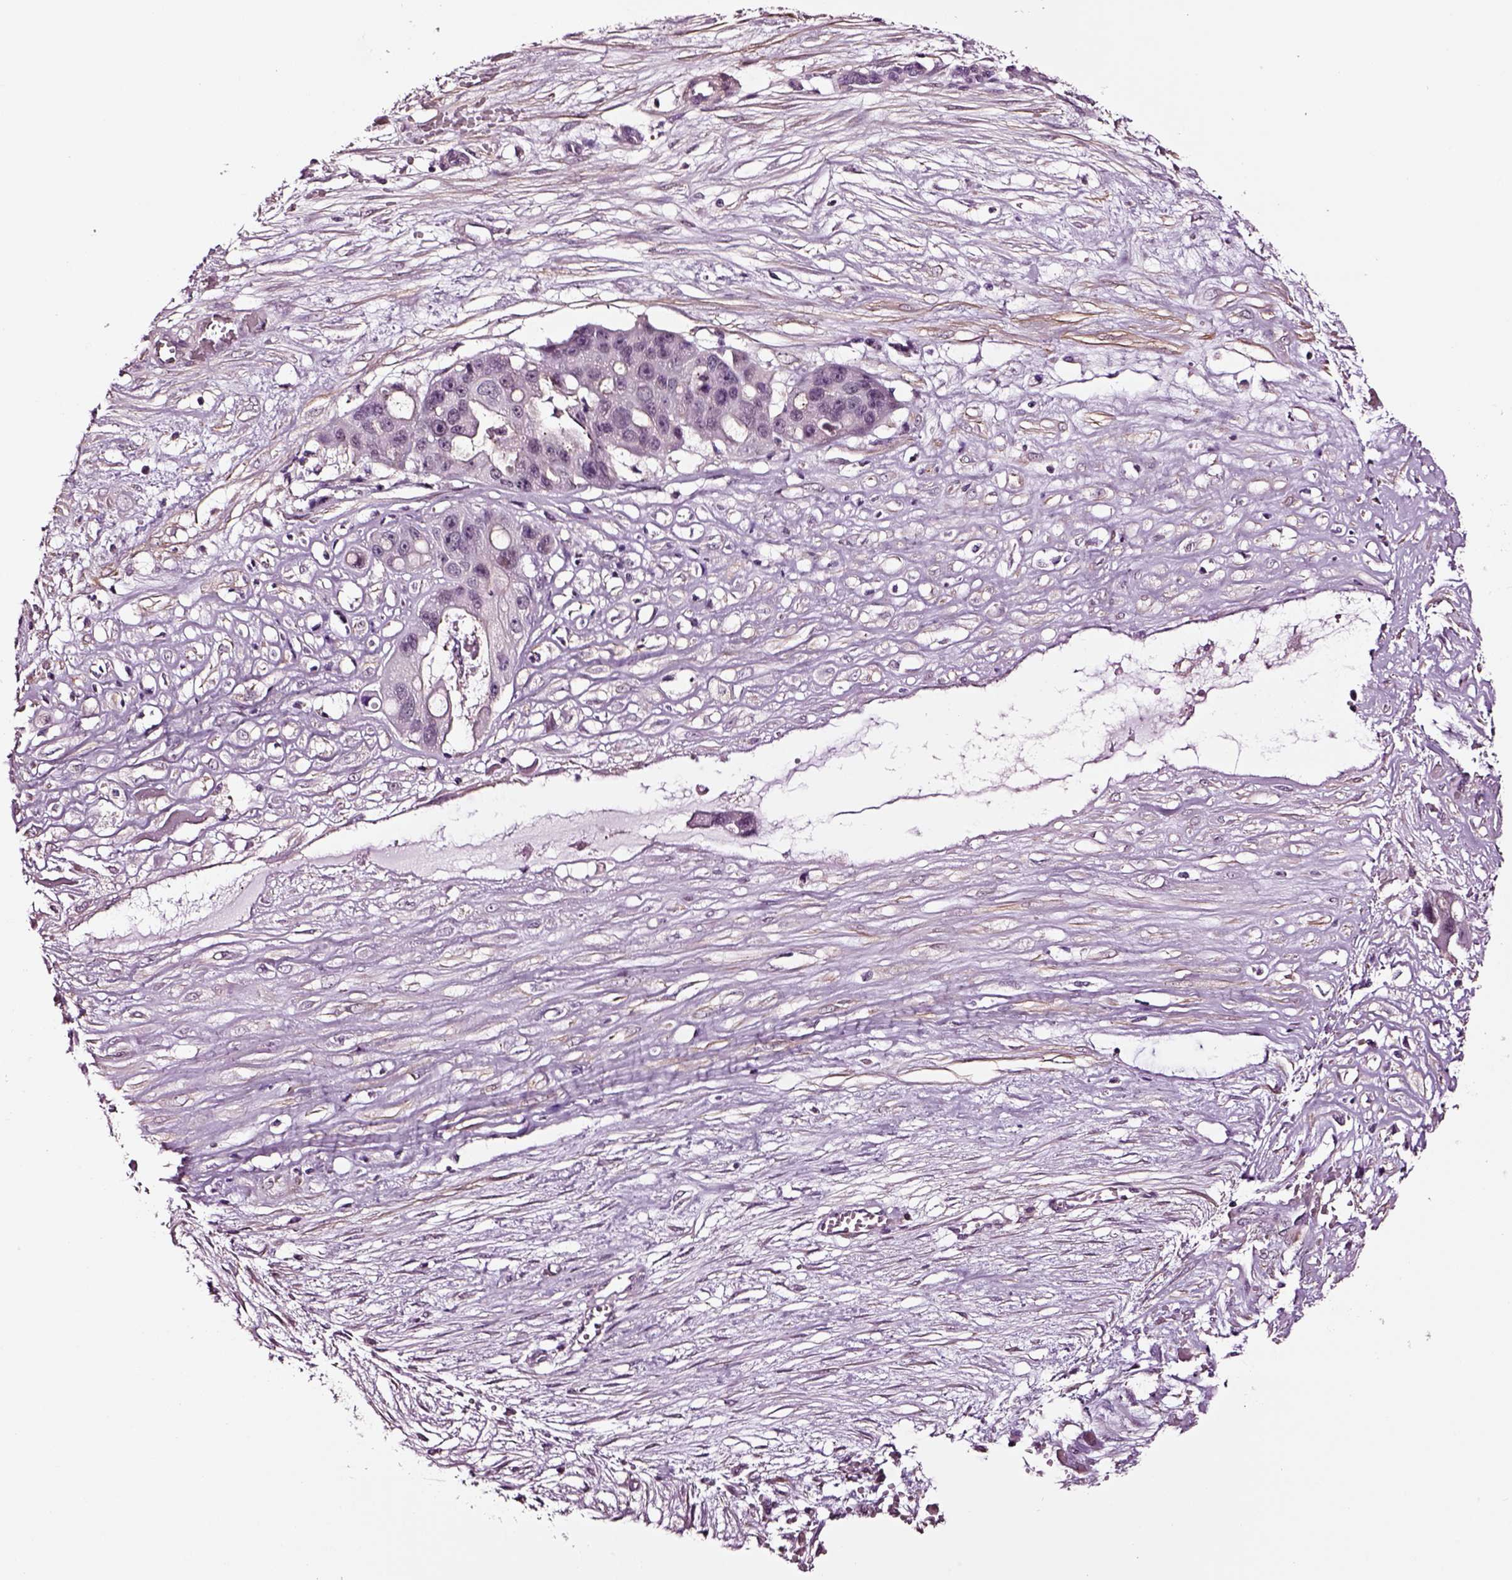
{"staining": {"intensity": "negative", "quantity": "none", "location": "none"}, "tissue": "ovarian cancer", "cell_type": "Tumor cells", "image_type": "cancer", "snomed": [{"axis": "morphology", "description": "Cystadenocarcinoma, serous, NOS"}, {"axis": "topography", "description": "Ovary"}], "caption": "Histopathology image shows no significant protein staining in tumor cells of ovarian cancer. (Brightfield microscopy of DAB (3,3'-diaminobenzidine) immunohistochemistry at high magnification).", "gene": "SOX10", "patient": {"sex": "female", "age": 56}}